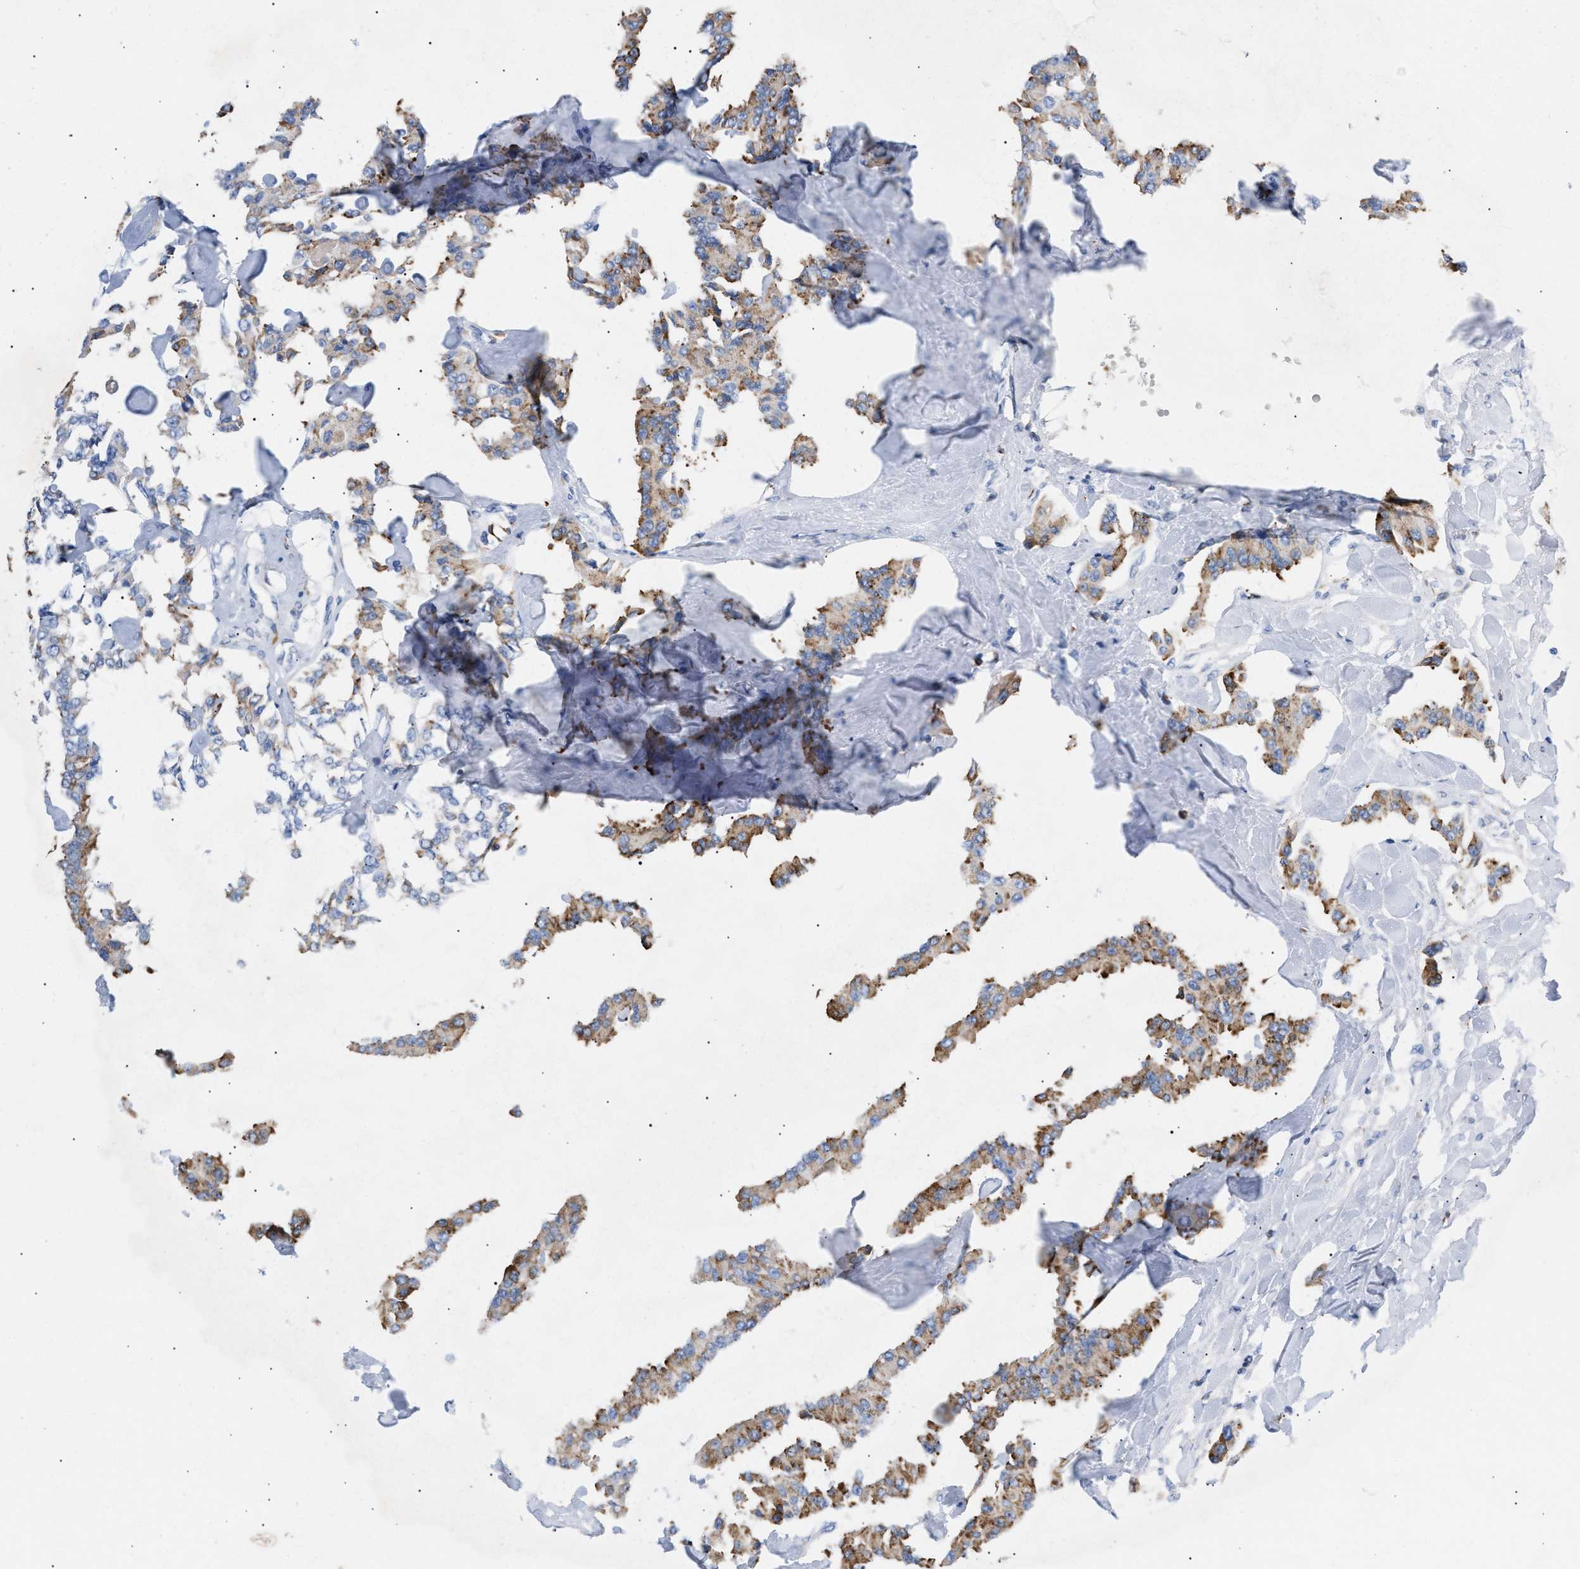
{"staining": {"intensity": "moderate", "quantity": ">75%", "location": "cytoplasmic/membranous"}, "tissue": "carcinoid", "cell_type": "Tumor cells", "image_type": "cancer", "snomed": [{"axis": "morphology", "description": "Carcinoid, malignant, NOS"}, {"axis": "topography", "description": "Pancreas"}], "caption": "IHC (DAB (3,3'-diaminobenzidine)) staining of malignant carcinoid exhibits moderate cytoplasmic/membranous protein expression in about >75% of tumor cells.", "gene": "TACC3", "patient": {"sex": "male", "age": 41}}